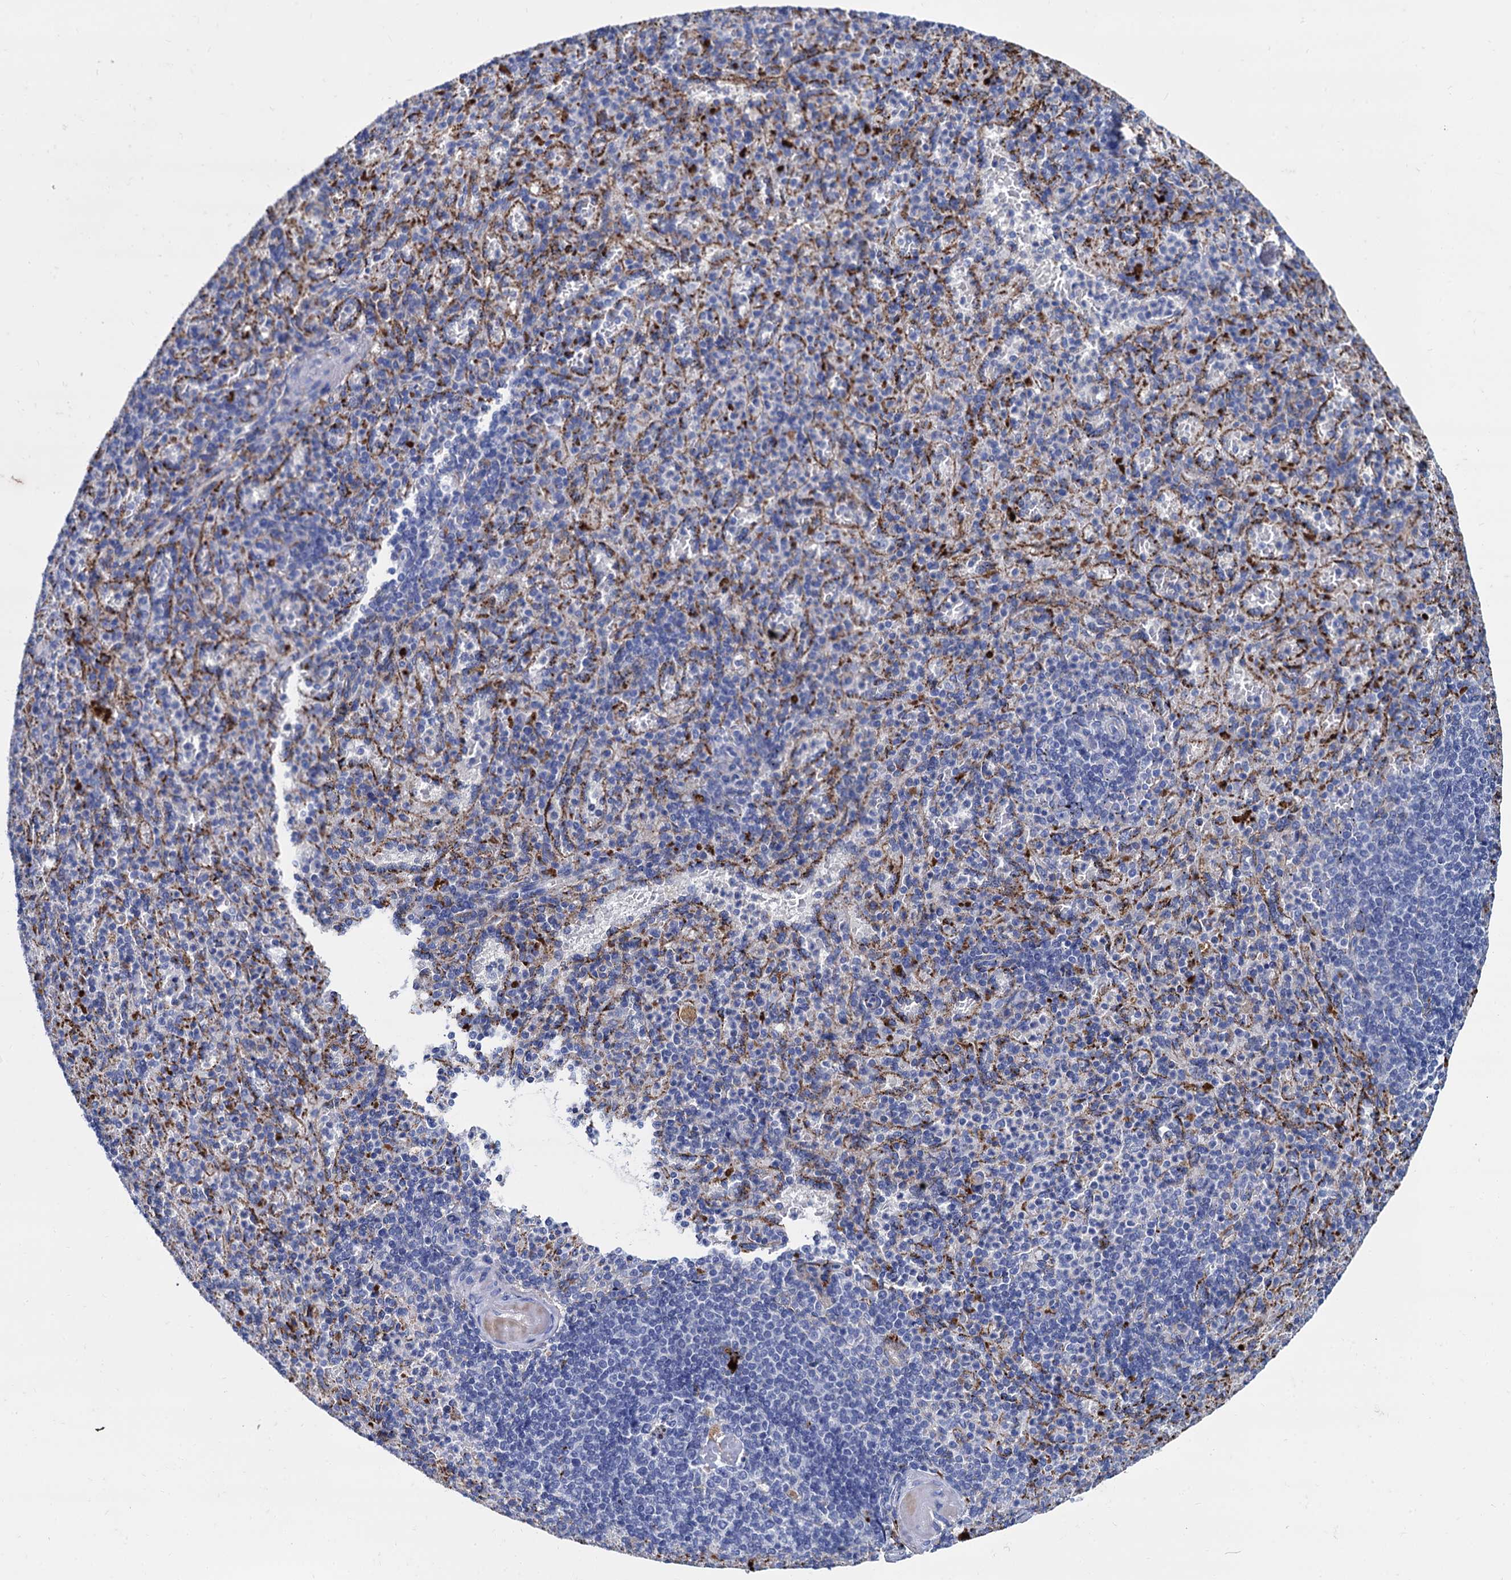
{"staining": {"intensity": "negative", "quantity": "none", "location": "none"}, "tissue": "spleen", "cell_type": "Cells in red pulp", "image_type": "normal", "snomed": [{"axis": "morphology", "description": "Normal tissue, NOS"}, {"axis": "topography", "description": "Spleen"}], "caption": "Immunohistochemical staining of benign spleen reveals no significant expression in cells in red pulp. Brightfield microscopy of IHC stained with DAB (brown) and hematoxylin (blue), captured at high magnification.", "gene": "APOD", "patient": {"sex": "female", "age": 74}}